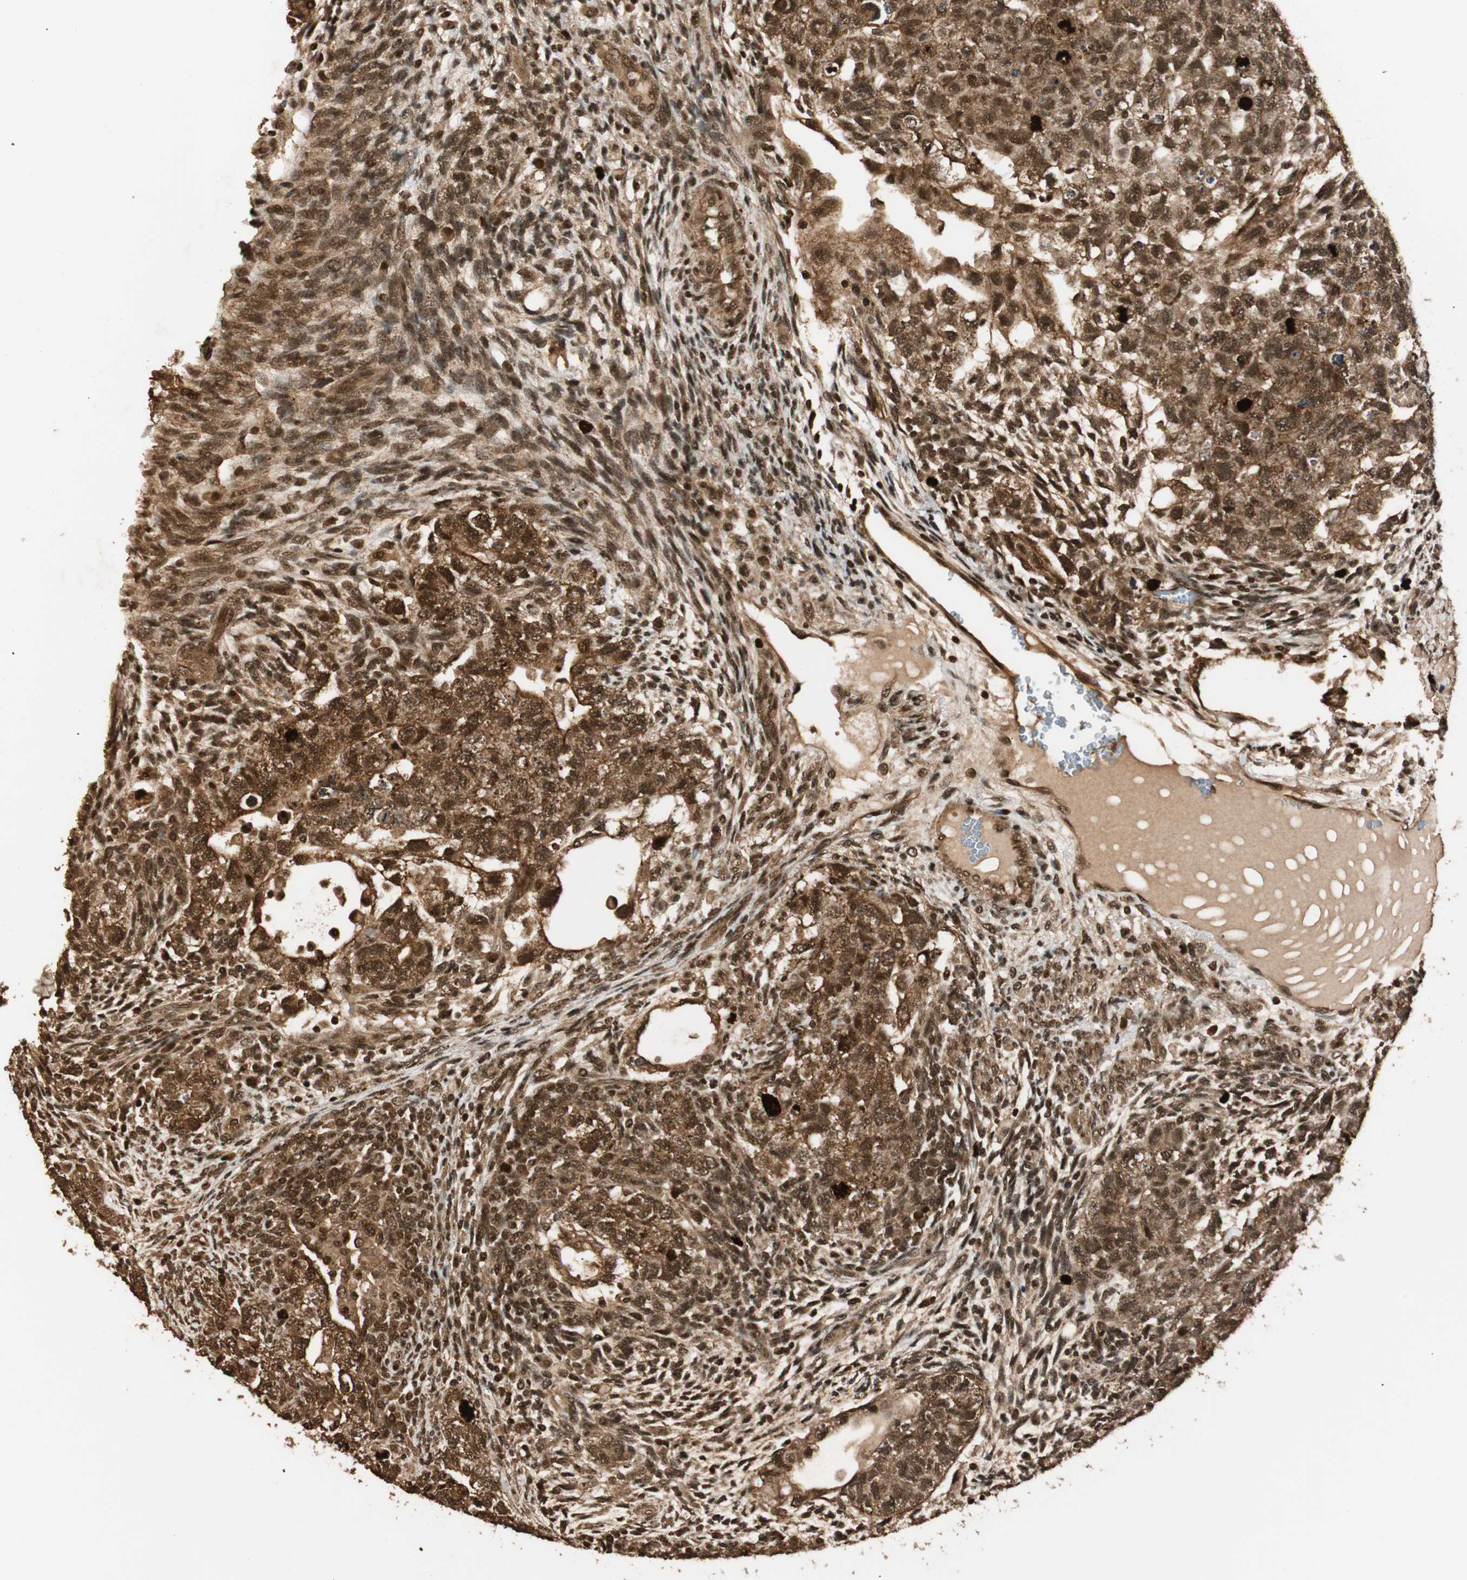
{"staining": {"intensity": "strong", "quantity": ">75%", "location": "cytoplasmic/membranous,nuclear"}, "tissue": "testis cancer", "cell_type": "Tumor cells", "image_type": "cancer", "snomed": [{"axis": "morphology", "description": "Normal tissue, NOS"}, {"axis": "morphology", "description": "Carcinoma, Embryonal, NOS"}, {"axis": "topography", "description": "Testis"}], "caption": "Immunohistochemistry staining of testis embryonal carcinoma, which exhibits high levels of strong cytoplasmic/membranous and nuclear staining in approximately >75% of tumor cells indicating strong cytoplasmic/membranous and nuclear protein staining. The staining was performed using DAB (3,3'-diaminobenzidine) (brown) for protein detection and nuclei were counterstained in hematoxylin (blue).", "gene": "ALKBH5", "patient": {"sex": "male", "age": 36}}